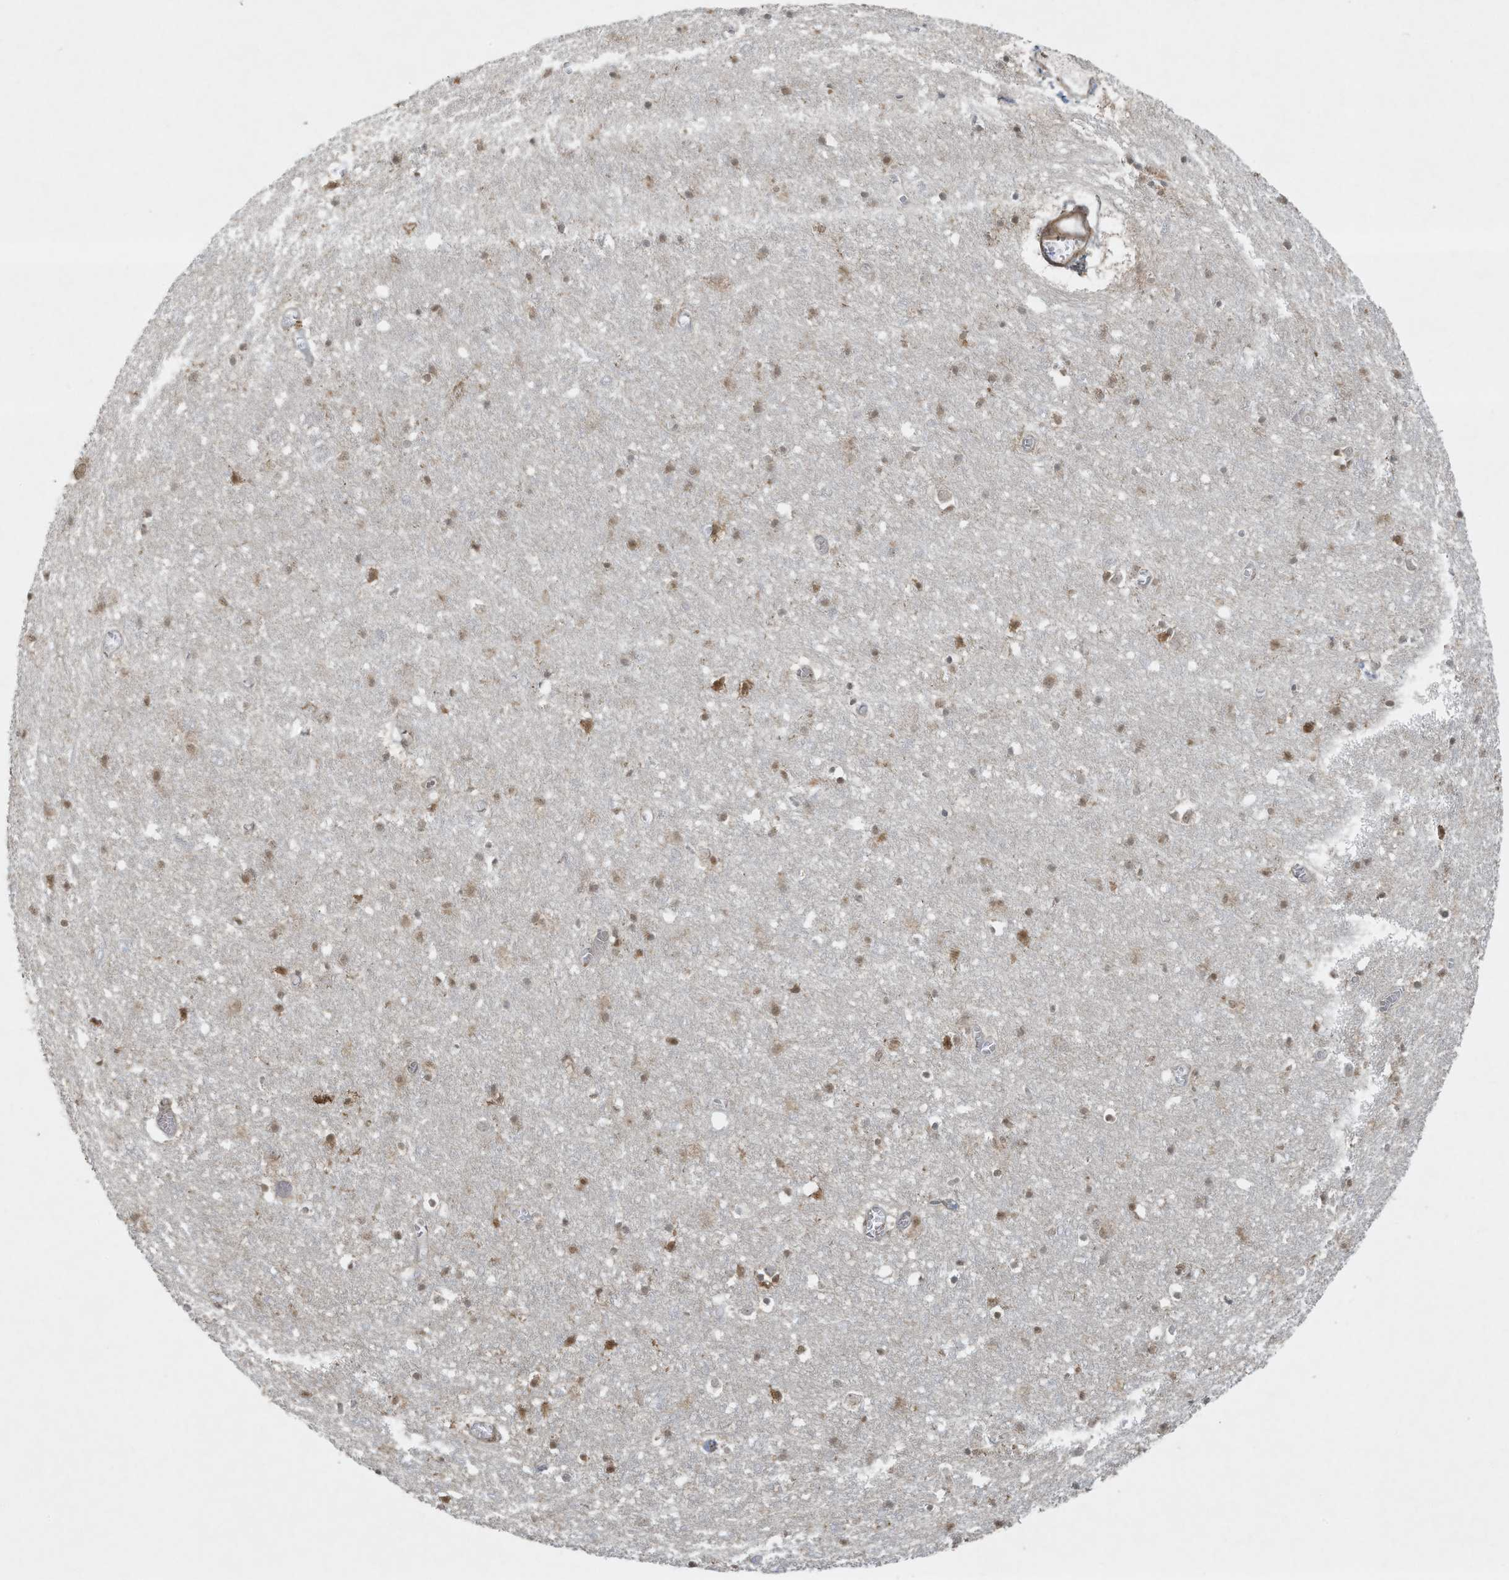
{"staining": {"intensity": "strong", "quantity": "25%-75%", "location": "cytoplasmic/membranous"}, "tissue": "cerebral cortex", "cell_type": "Endothelial cells", "image_type": "normal", "snomed": [{"axis": "morphology", "description": "Normal tissue, NOS"}, {"axis": "topography", "description": "Cerebral cortex"}], "caption": "Unremarkable cerebral cortex reveals strong cytoplasmic/membranous expression in about 25%-75% of endothelial cells, visualized by immunohistochemistry.", "gene": "ZNF263", "patient": {"sex": "female", "age": 64}}